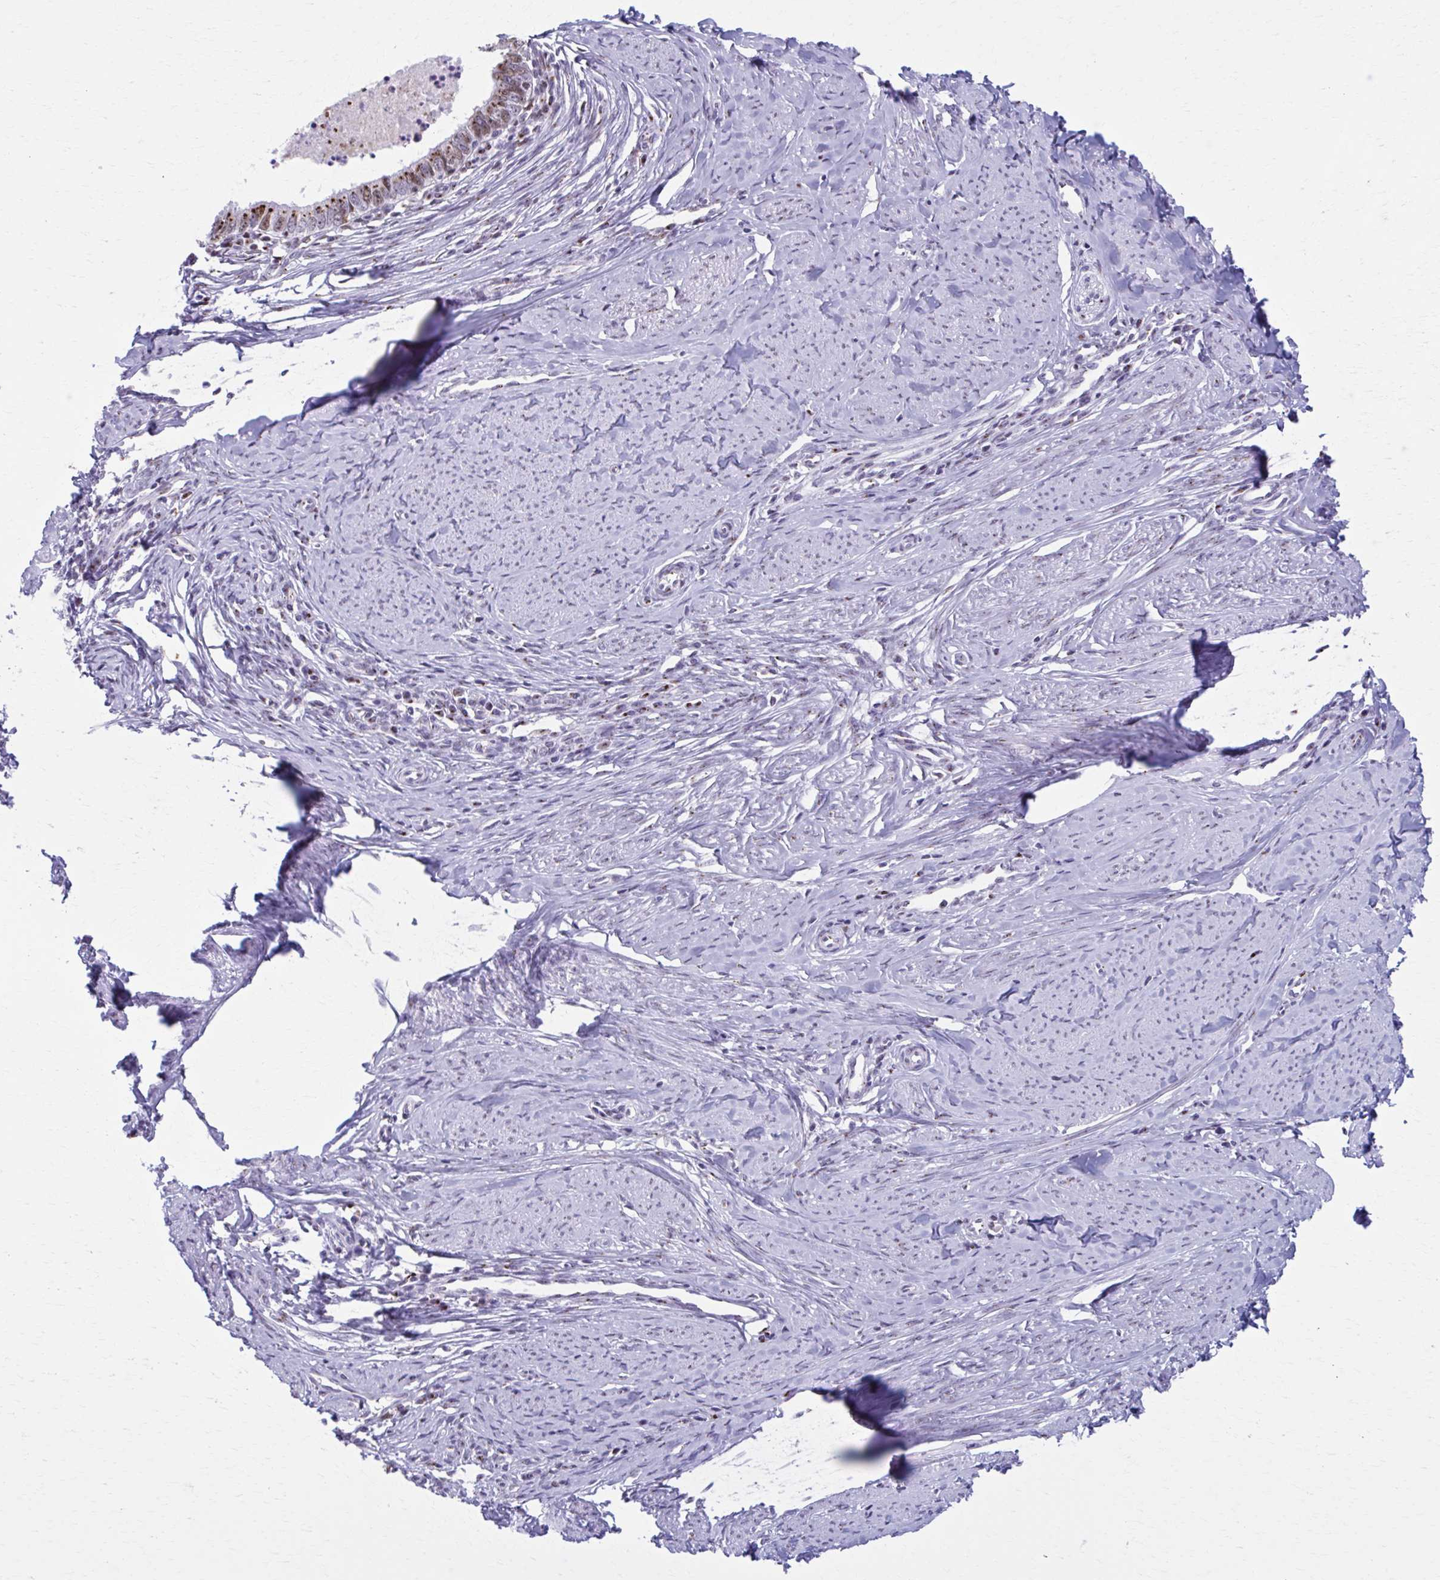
{"staining": {"intensity": "strong", "quantity": ">75%", "location": "cytoplasmic/membranous,nuclear"}, "tissue": "cervical cancer", "cell_type": "Tumor cells", "image_type": "cancer", "snomed": [{"axis": "morphology", "description": "Adenocarcinoma, NOS"}, {"axis": "topography", "description": "Cervix"}], "caption": "Immunohistochemical staining of cervical cancer exhibits strong cytoplasmic/membranous and nuclear protein staining in approximately >75% of tumor cells.", "gene": "ZNF682", "patient": {"sex": "female", "age": 36}}